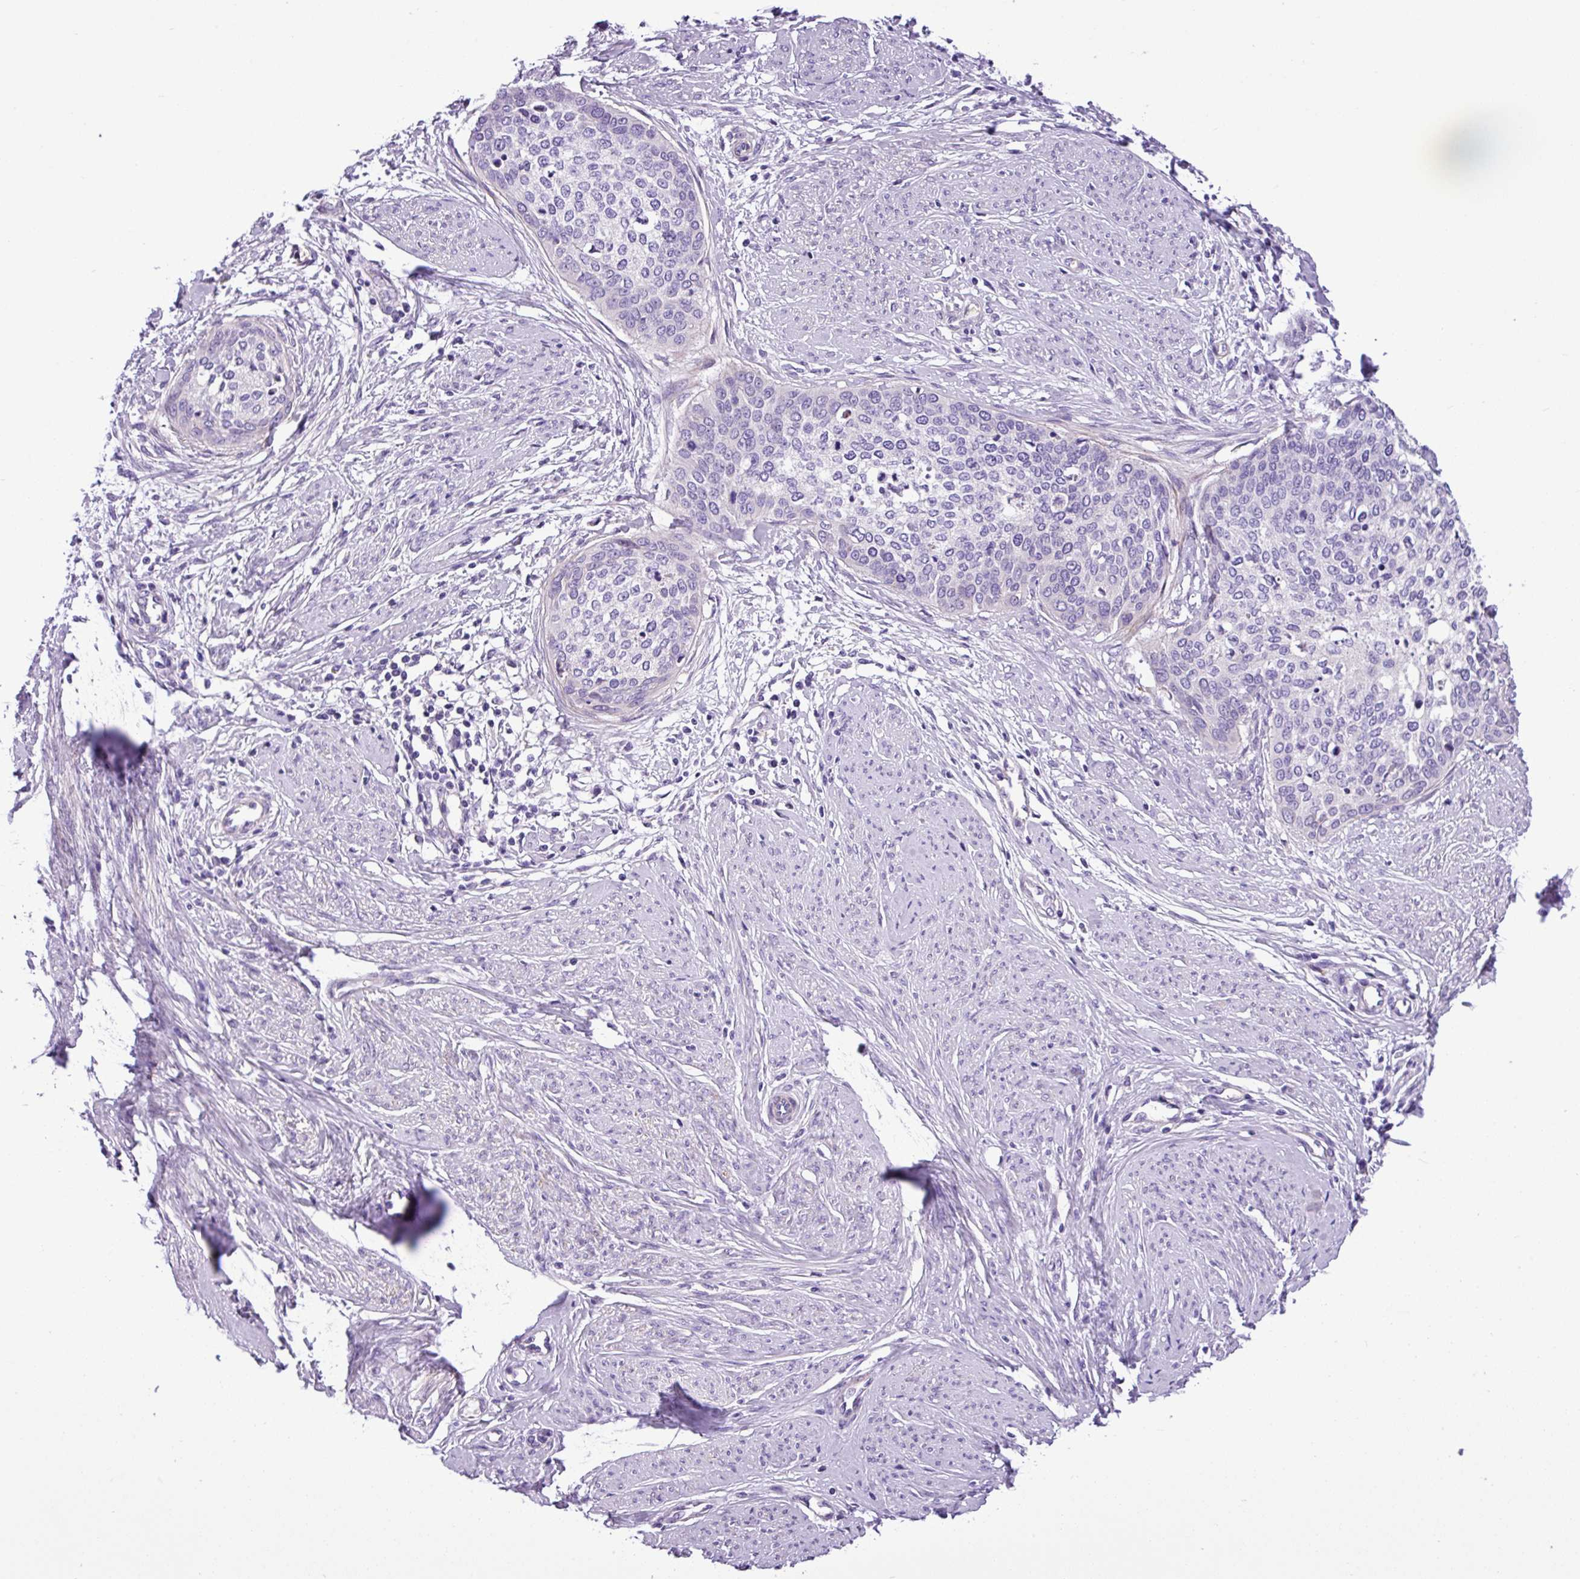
{"staining": {"intensity": "negative", "quantity": "none", "location": "none"}, "tissue": "cervical cancer", "cell_type": "Tumor cells", "image_type": "cancer", "snomed": [{"axis": "morphology", "description": "Squamous cell carcinoma, NOS"}, {"axis": "topography", "description": "Cervix"}], "caption": "An image of cervical cancer (squamous cell carcinoma) stained for a protein displays no brown staining in tumor cells.", "gene": "C11orf91", "patient": {"sex": "female", "age": 37}}